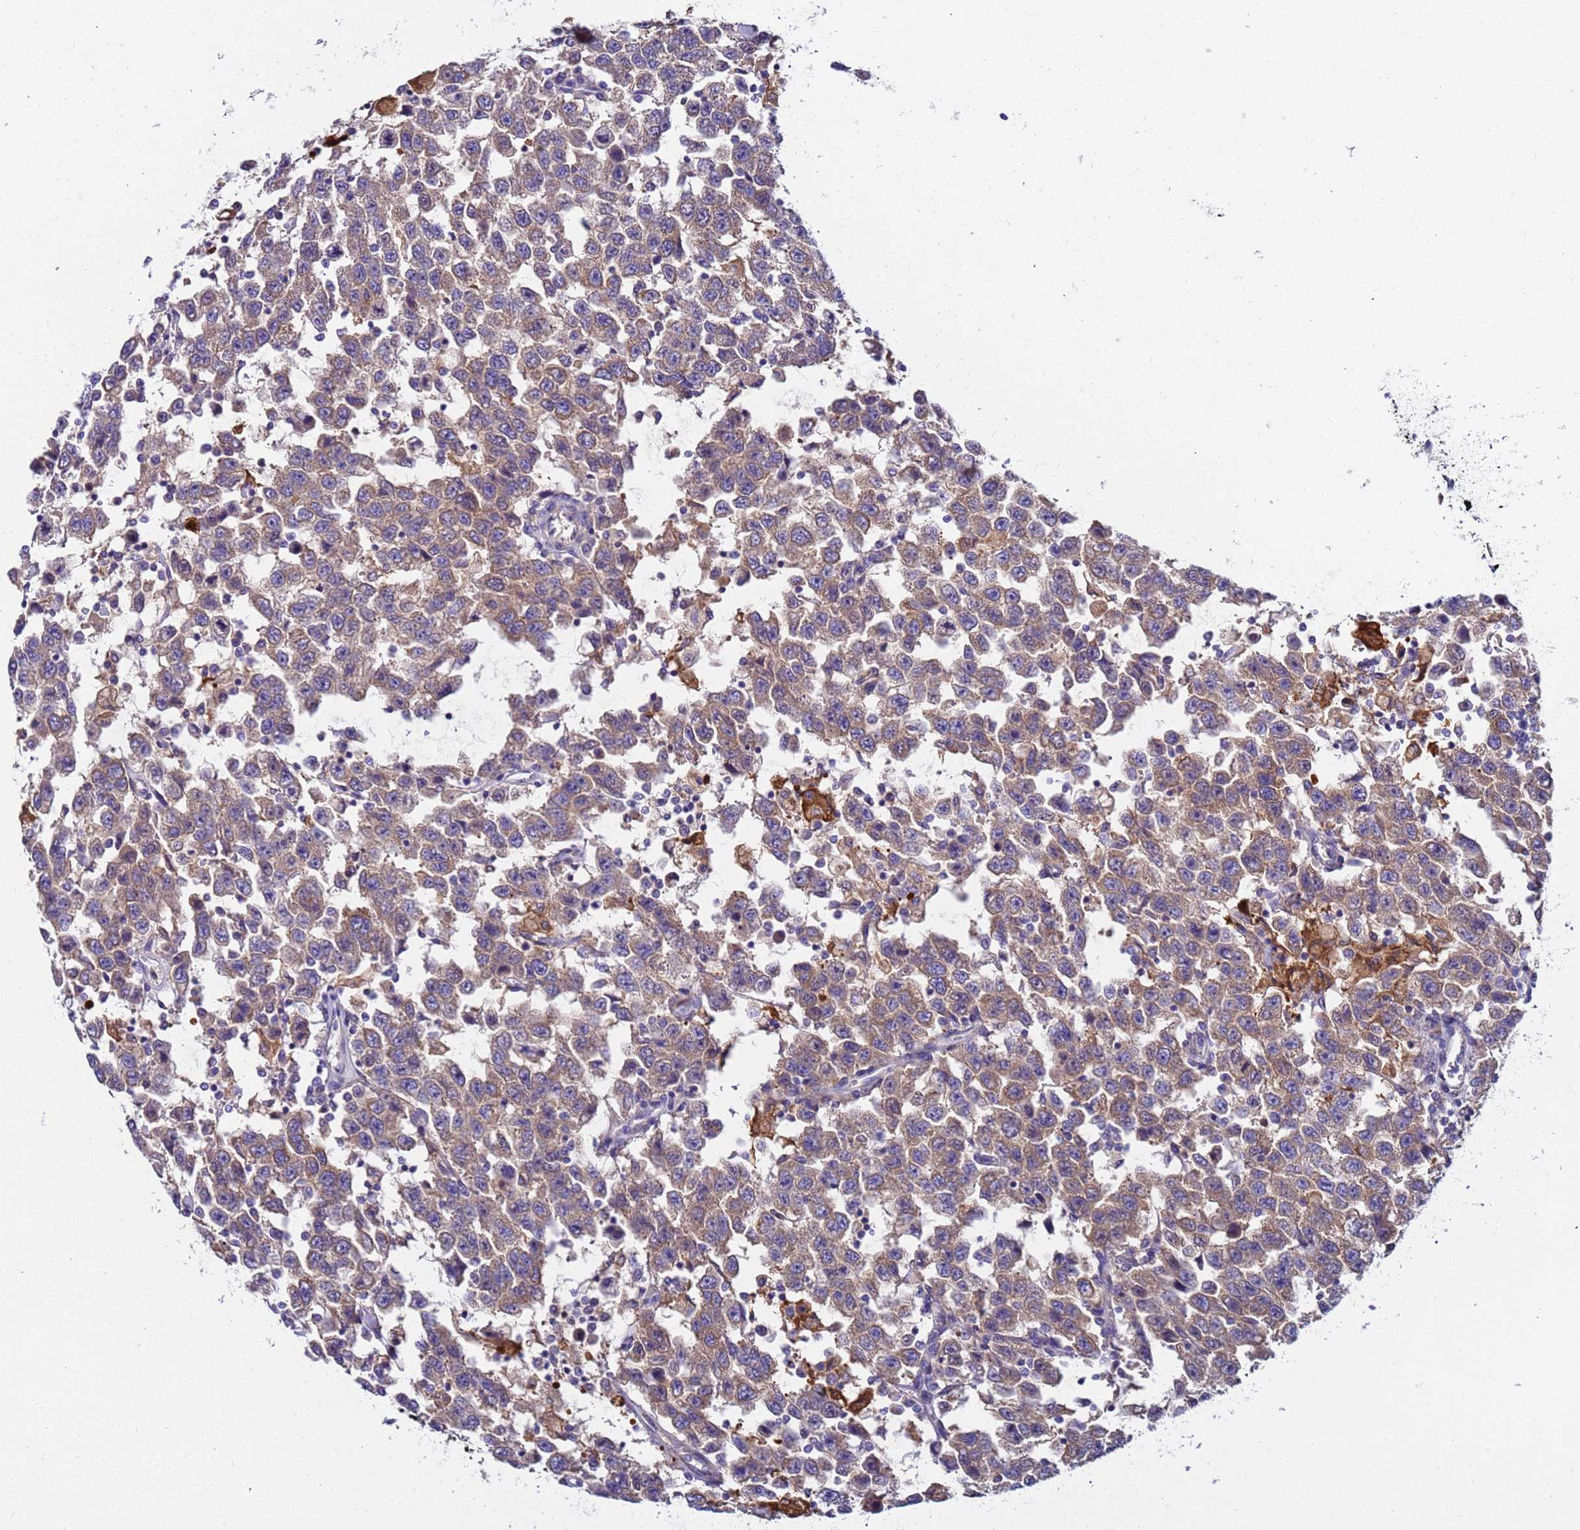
{"staining": {"intensity": "weak", "quantity": ">75%", "location": "cytoplasmic/membranous"}, "tissue": "testis cancer", "cell_type": "Tumor cells", "image_type": "cancer", "snomed": [{"axis": "morphology", "description": "Seminoma, NOS"}, {"axis": "topography", "description": "Testis"}], "caption": "Testis seminoma stained with IHC exhibits weak cytoplasmic/membranous expression in about >75% of tumor cells.", "gene": "PAQR7", "patient": {"sex": "male", "age": 41}}